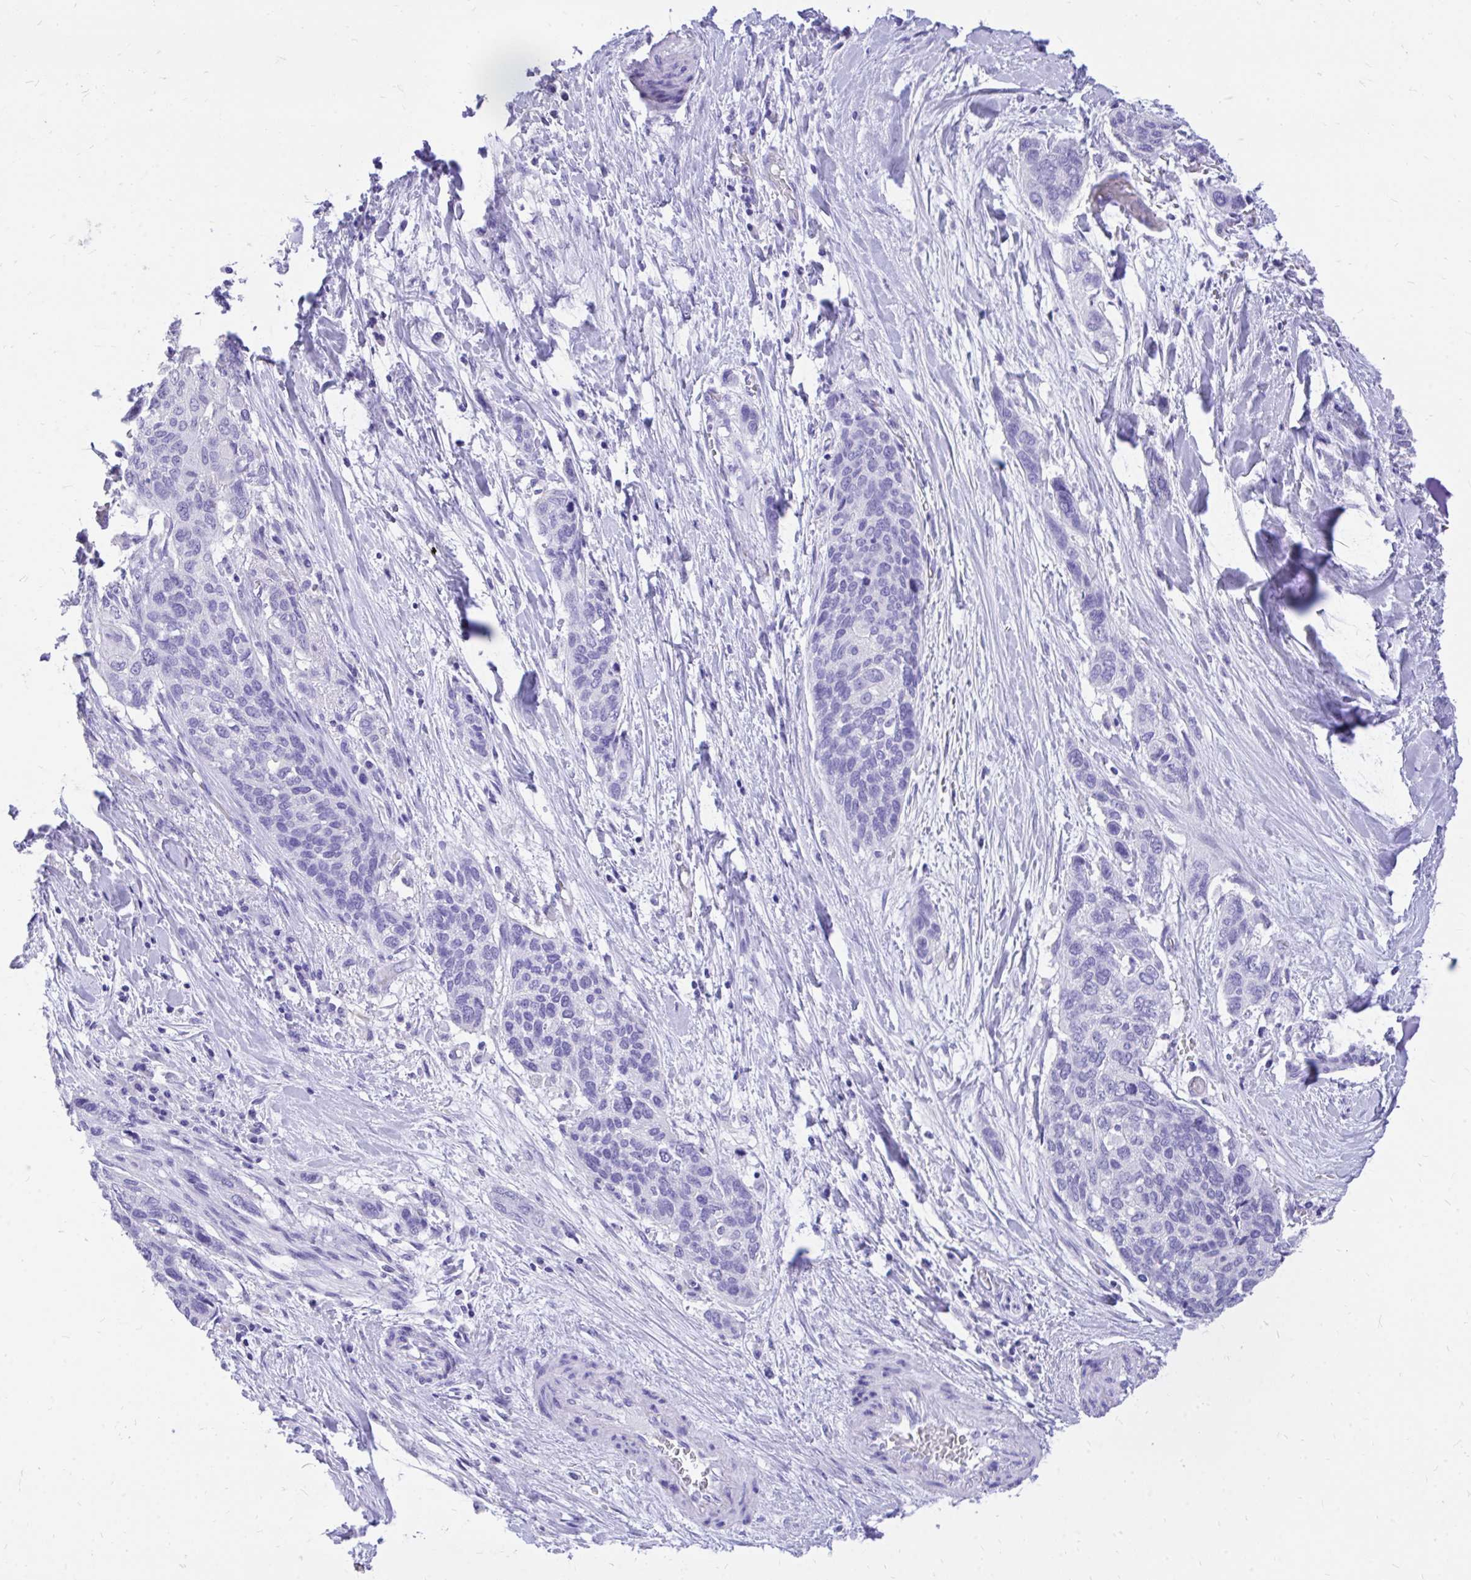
{"staining": {"intensity": "negative", "quantity": "none", "location": "none"}, "tissue": "lung cancer", "cell_type": "Tumor cells", "image_type": "cancer", "snomed": [{"axis": "morphology", "description": "Squamous cell carcinoma, NOS"}, {"axis": "morphology", "description": "Squamous cell carcinoma, metastatic, NOS"}, {"axis": "topography", "description": "Lymph node"}, {"axis": "topography", "description": "Lung"}], "caption": "This is an immunohistochemistry (IHC) image of human lung cancer (squamous cell carcinoma). There is no positivity in tumor cells.", "gene": "MON1A", "patient": {"sex": "male", "age": 41}}